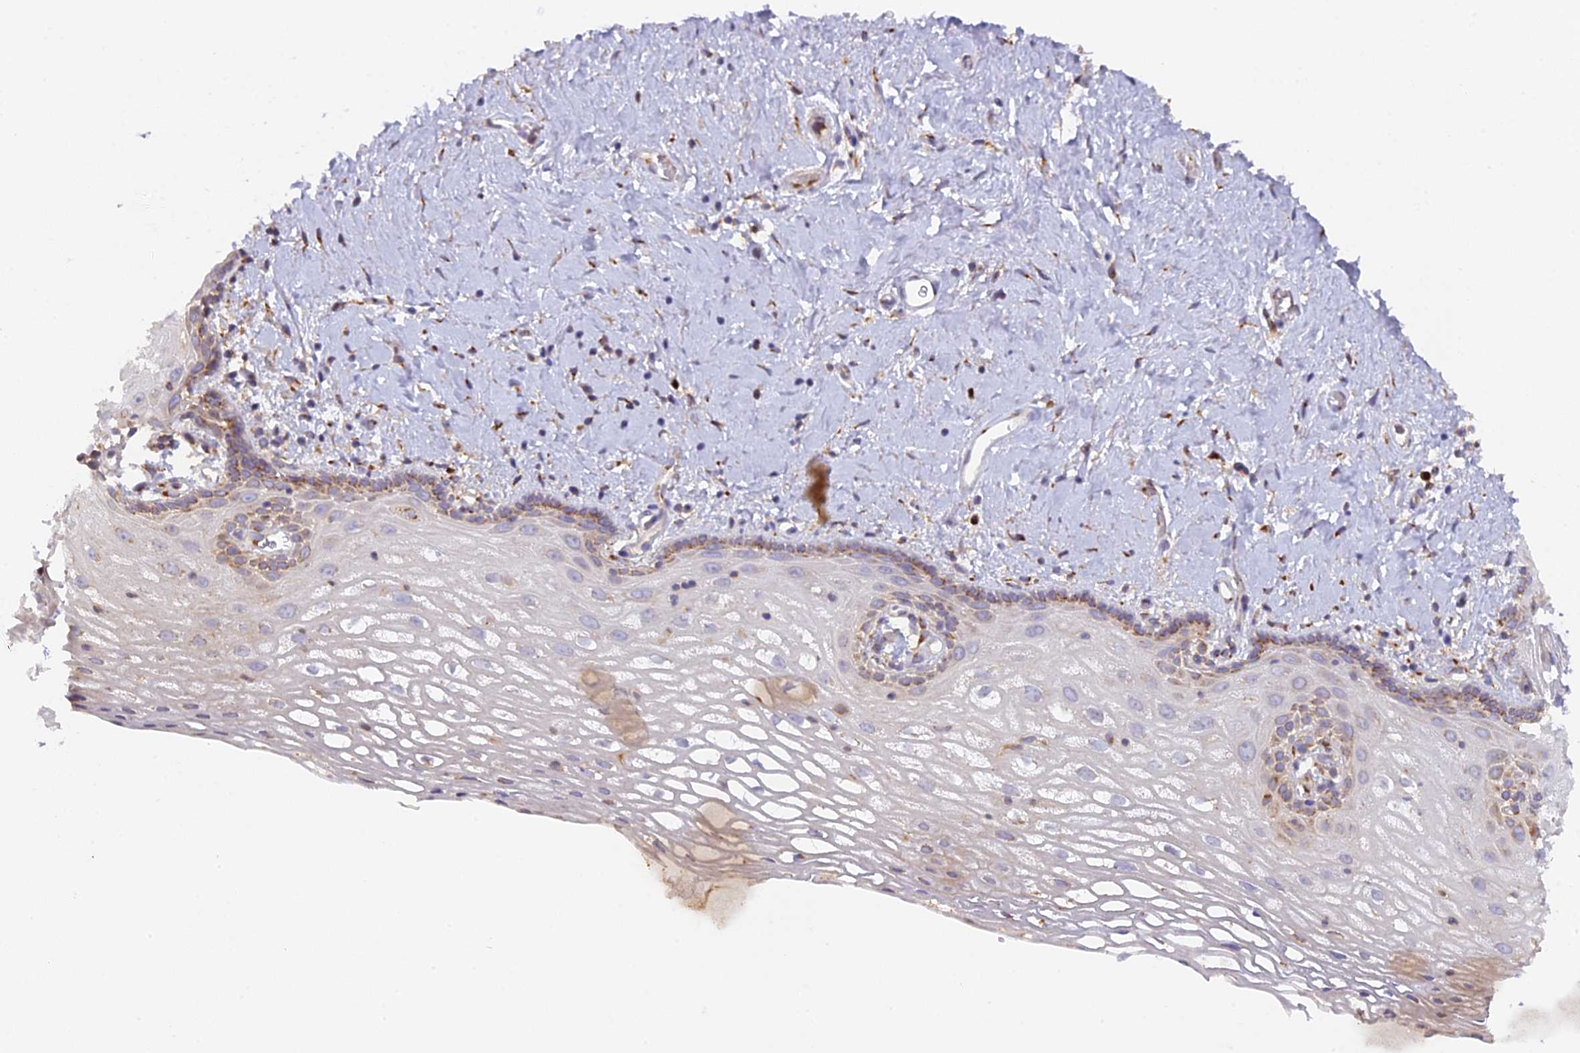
{"staining": {"intensity": "moderate", "quantity": "<25%", "location": "cytoplasmic/membranous"}, "tissue": "vagina", "cell_type": "Squamous epithelial cells", "image_type": "normal", "snomed": [{"axis": "morphology", "description": "Normal tissue, NOS"}, {"axis": "morphology", "description": "Adenocarcinoma, NOS"}, {"axis": "topography", "description": "Rectum"}, {"axis": "topography", "description": "Vagina"}], "caption": "Squamous epithelial cells reveal low levels of moderate cytoplasmic/membranous staining in approximately <25% of cells in benign vagina.", "gene": "SNX17", "patient": {"sex": "female", "age": 71}}